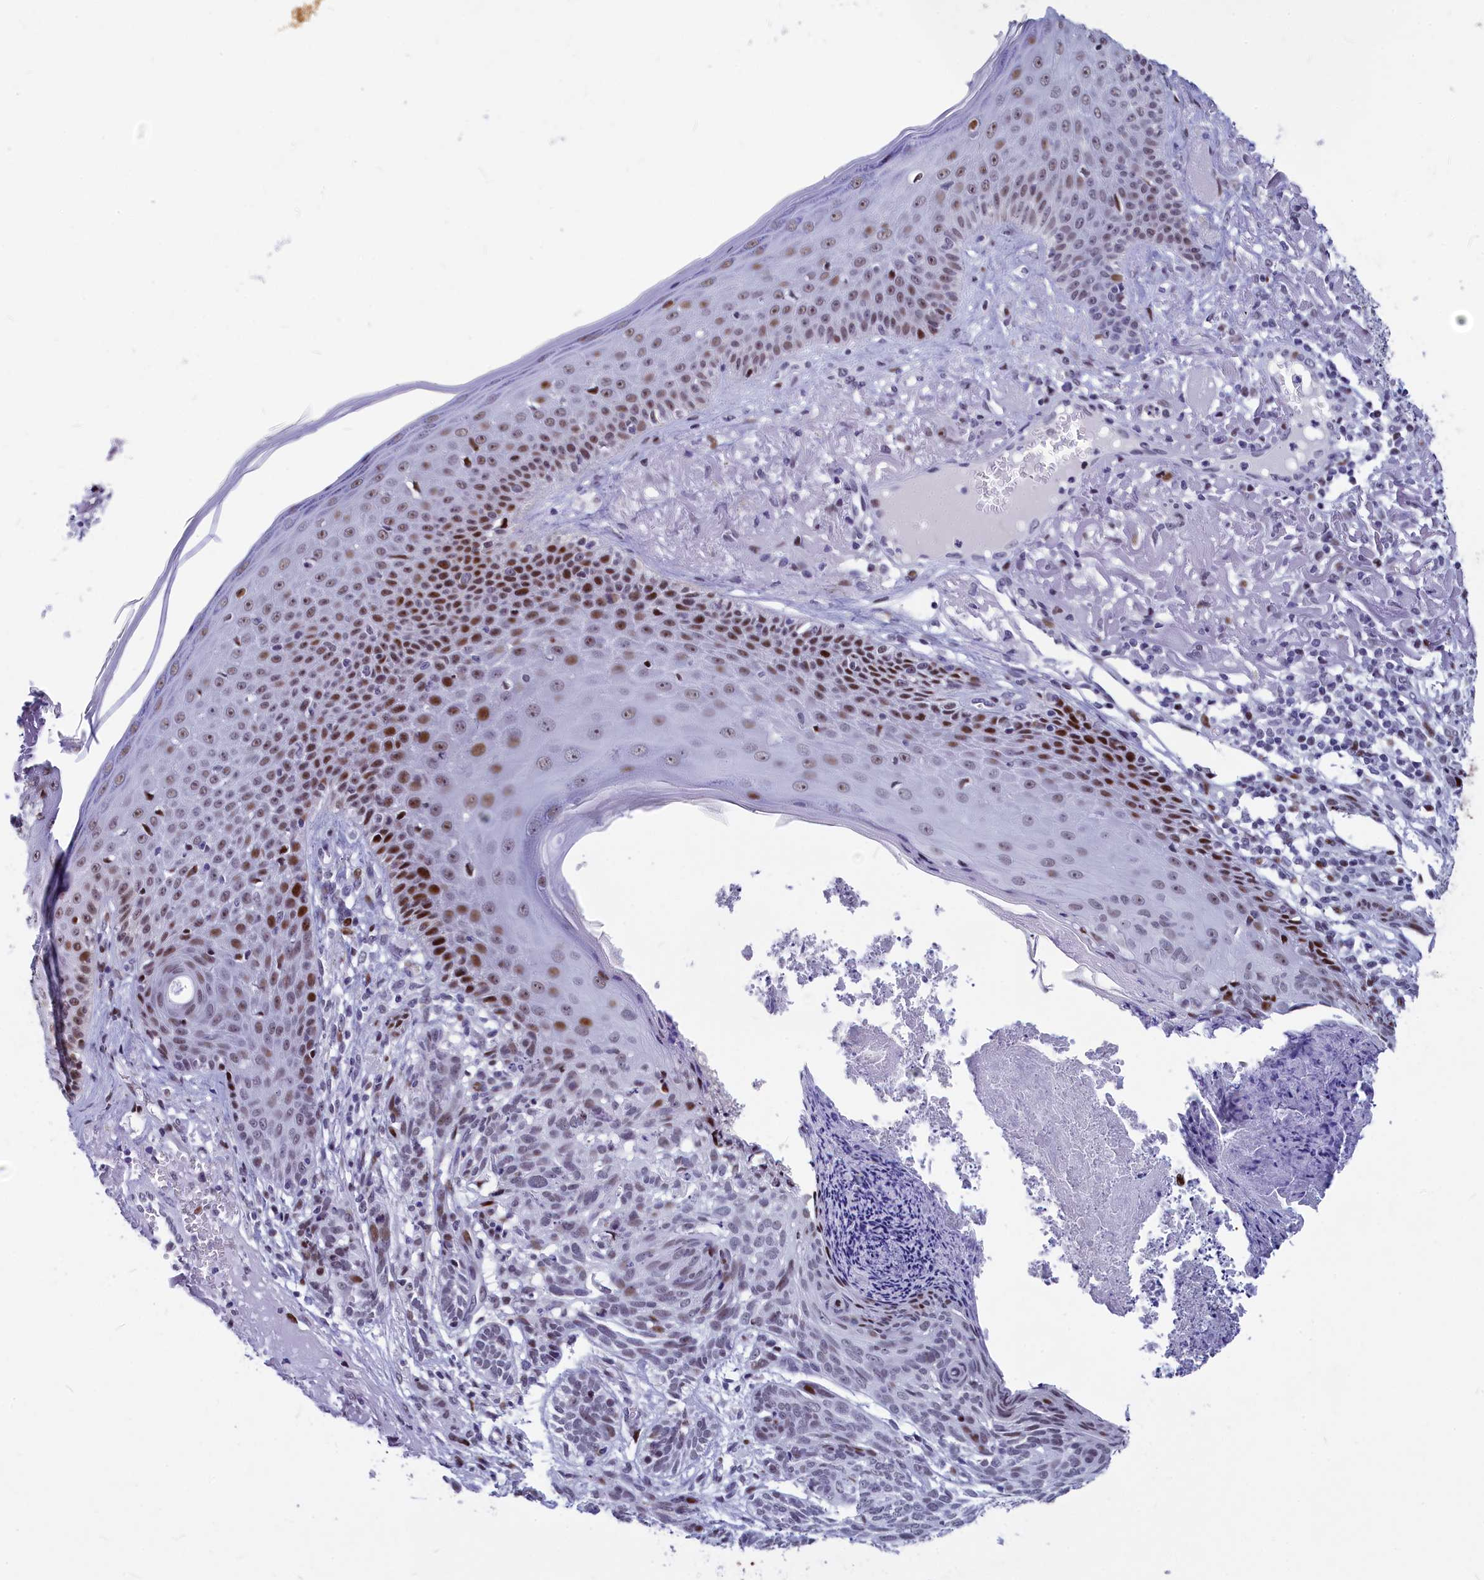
{"staining": {"intensity": "strong", "quantity": "<25%", "location": "nuclear"}, "tissue": "skin cancer", "cell_type": "Tumor cells", "image_type": "cancer", "snomed": [{"axis": "morphology", "description": "Normal tissue, NOS"}, {"axis": "morphology", "description": "Basal cell carcinoma"}, {"axis": "topography", "description": "Skin"}], "caption": "A micrograph of human skin basal cell carcinoma stained for a protein shows strong nuclear brown staining in tumor cells.", "gene": "NSA2", "patient": {"sex": "male", "age": 66}}